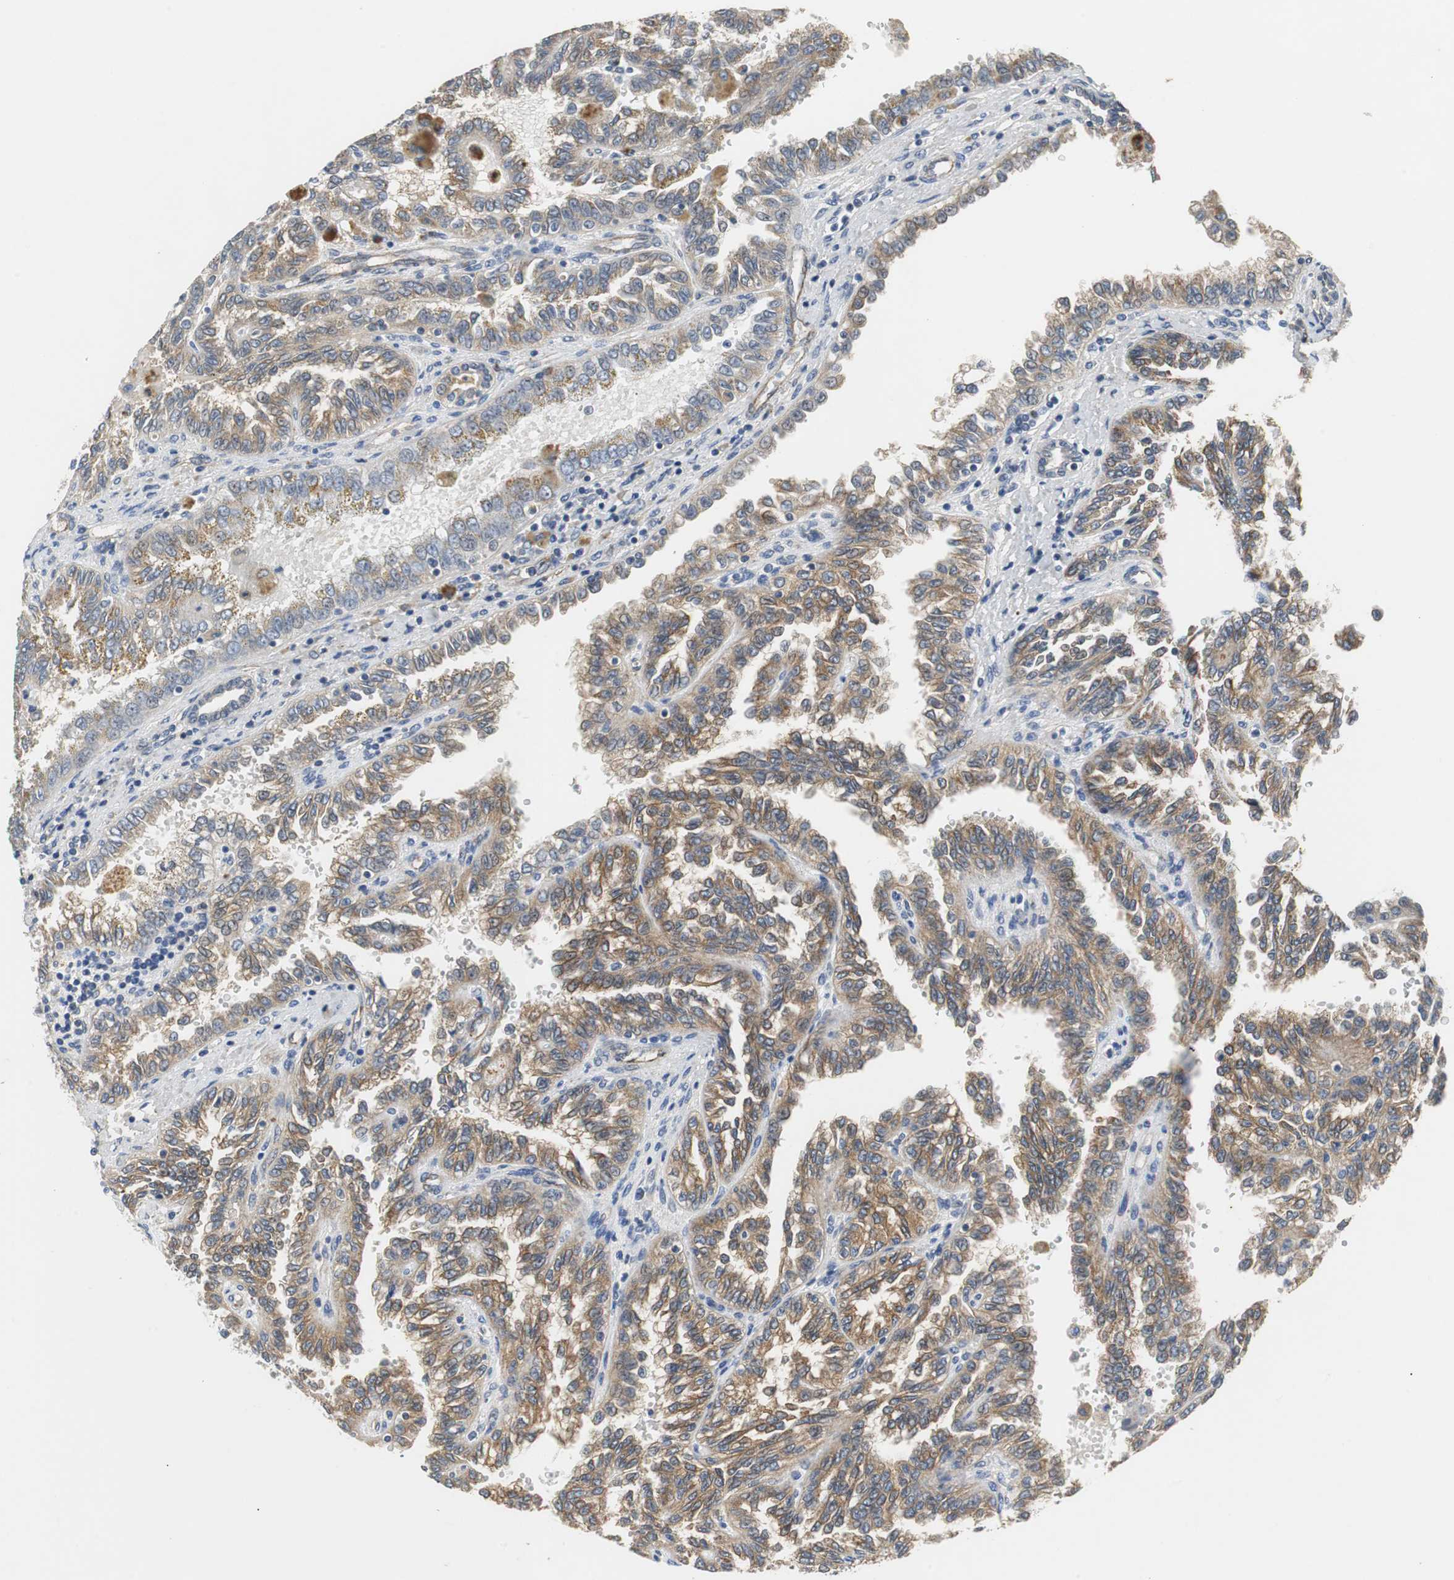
{"staining": {"intensity": "moderate", "quantity": ">75%", "location": "cytoplasmic/membranous"}, "tissue": "renal cancer", "cell_type": "Tumor cells", "image_type": "cancer", "snomed": [{"axis": "morphology", "description": "Inflammation, NOS"}, {"axis": "morphology", "description": "Adenocarcinoma, NOS"}, {"axis": "topography", "description": "Kidney"}], "caption": "IHC photomicrograph of neoplastic tissue: renal cancer (adenocarcinoma) stained using IHC reveals medium levels of moderate protein expression localized specifically in the cytoplasmic/membranous of tumor cells, appearing as a cytoplasmic/membranous brown color.", "gene": "ISCU", "patient": {"sex": "male", "age": 68}}